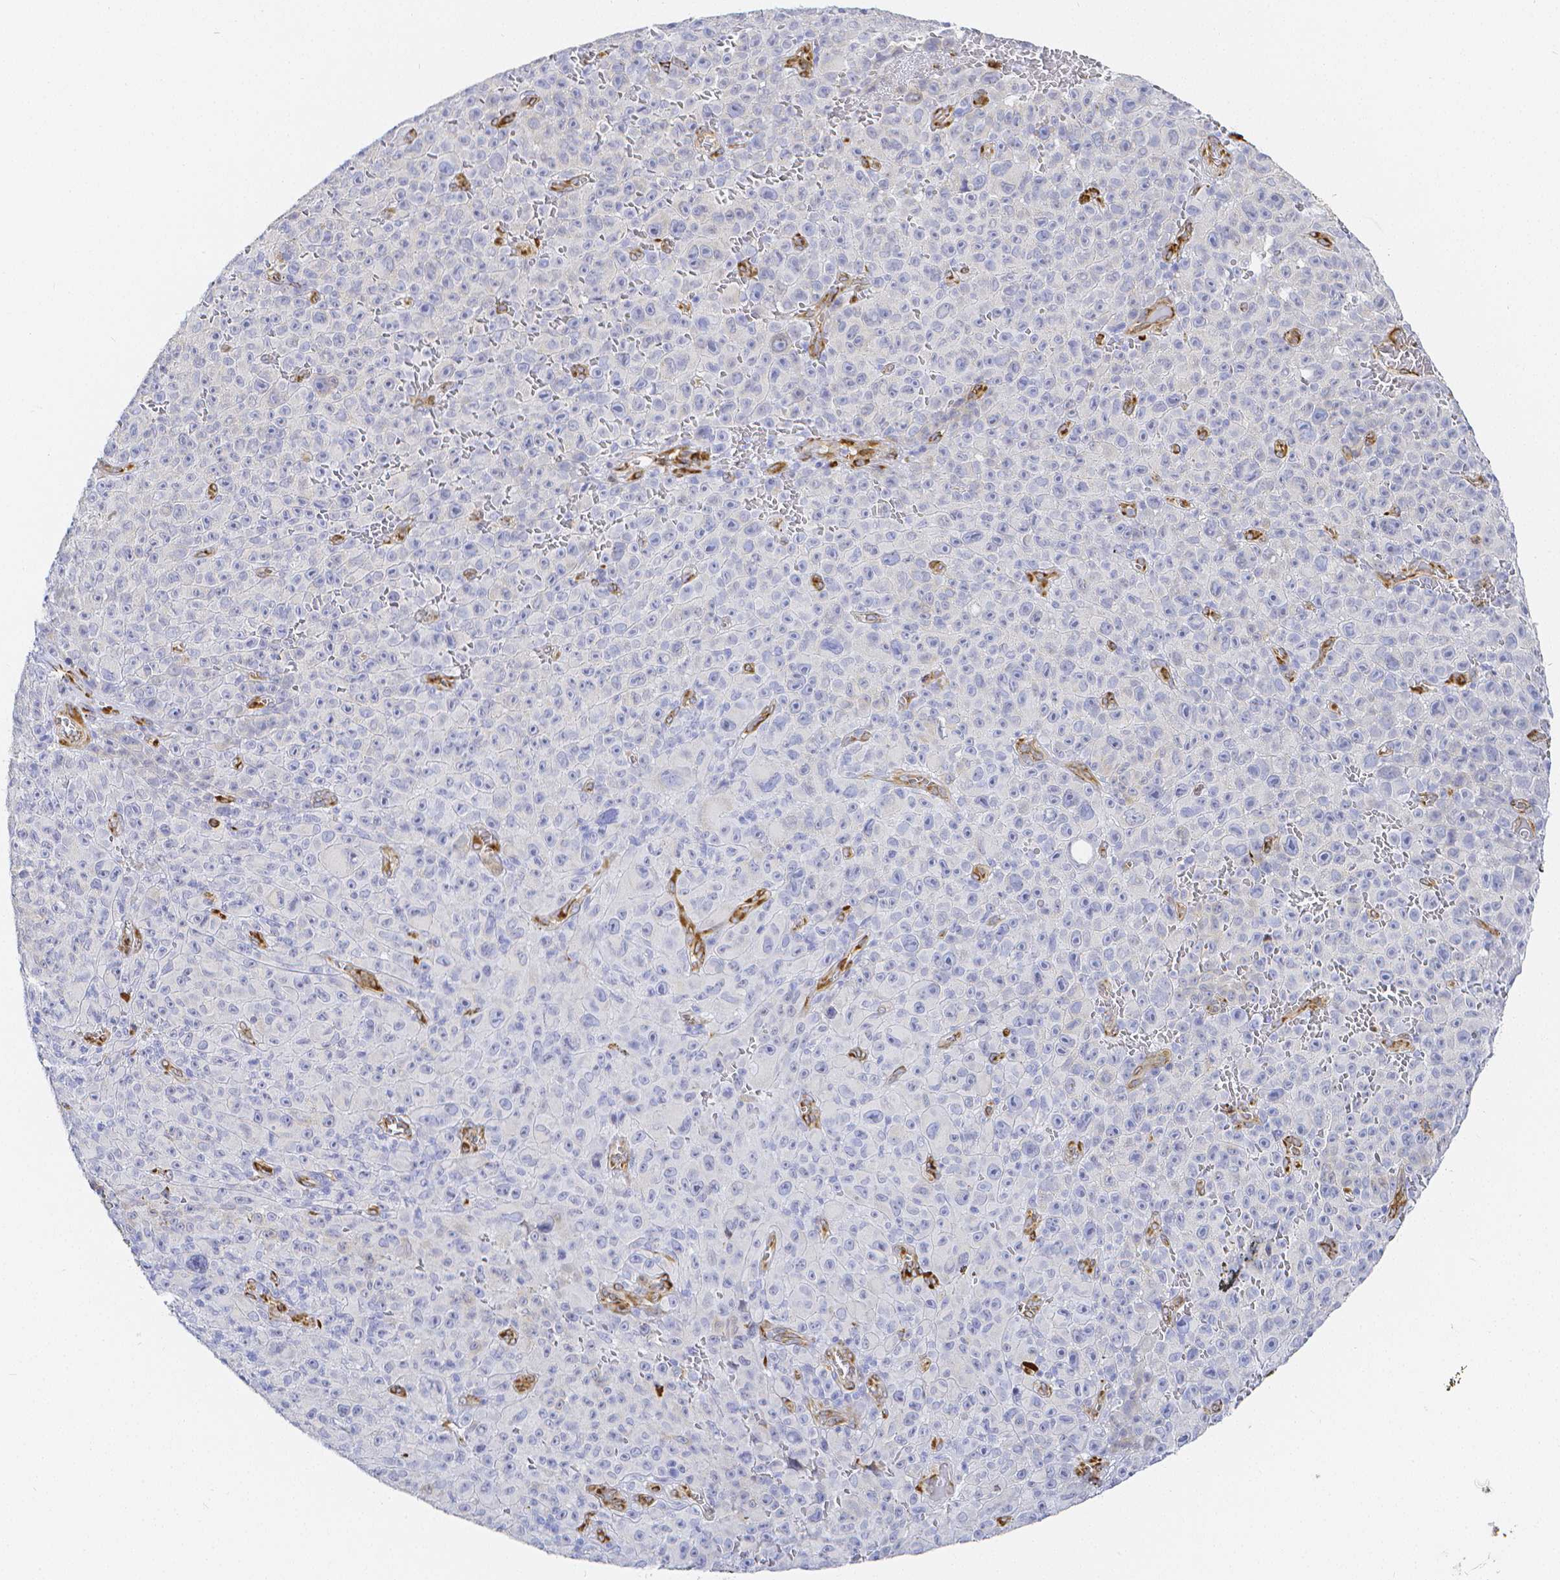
{"staining": {"intensity": "negative", "quantity": "none", "location": "none"}, "tissue": "melanoma", "cell_type": "Tumor cells", "image_type": "cancer", "snomed": [{"axis": "morphology", "description": "Malignant melanoma, NOS"}, {"axis": "topography", "description": "Skin"}], "caption": "IHC micrograph of human malignant melanoma stained for a protein (brown), which demonstrates no positivity in tumor cells.", "gene": "SMURF1", "patient": {"sex": "female", "age": 82}}